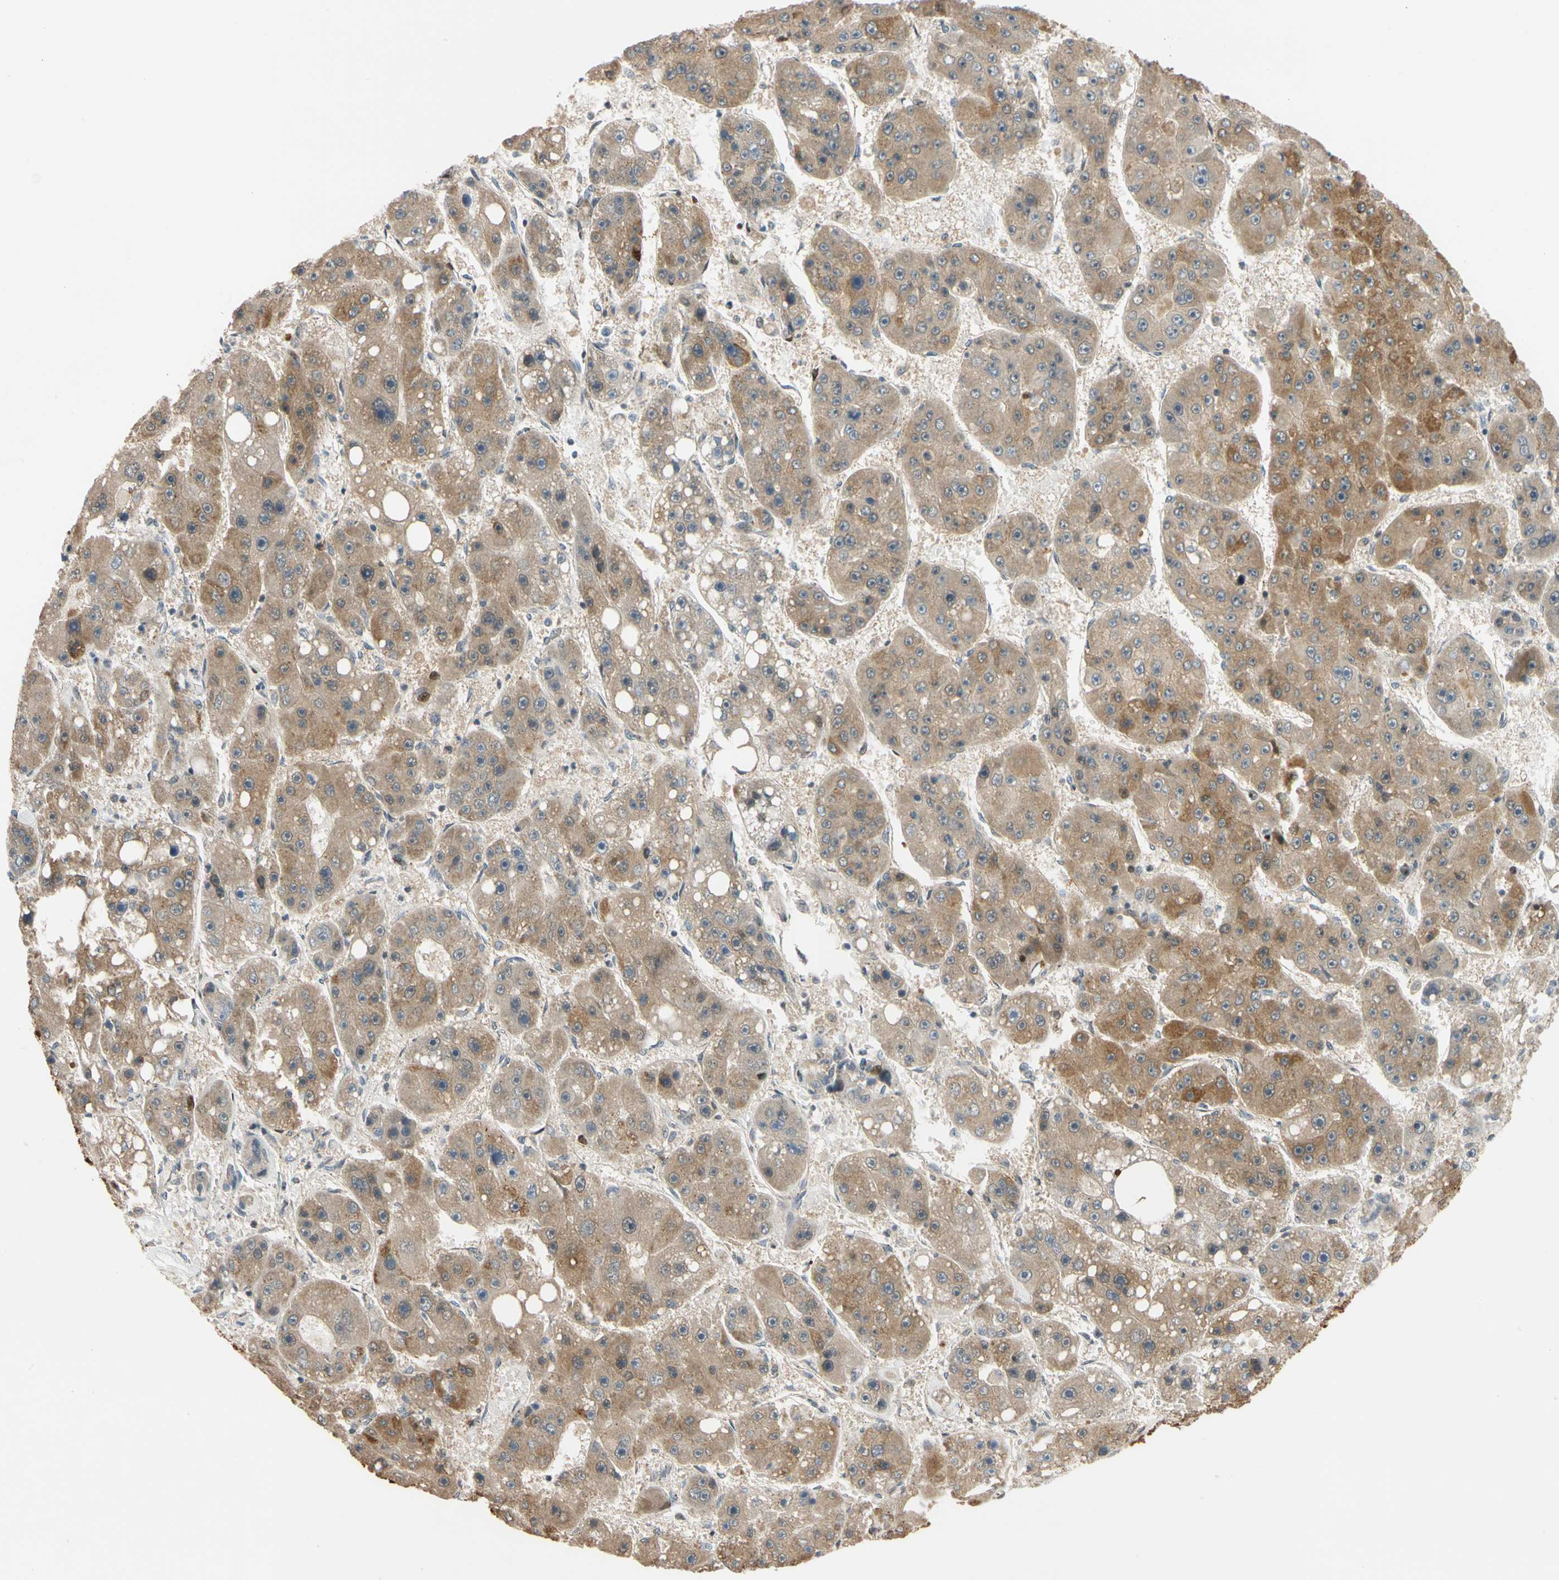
{"staining": {"intensity": "moderate", "quantity": ">75%", "location": "cytoplasmic/membranous"}, "tissue": "liver cancer", "cell_type": "Tumor cells", "image_type": "cancer", "snomed": [{"axis": "morphology", "description": "Carcinoma, Hepatocellular, NOS"}, {"axis": "topography", "description": "Liver"}], "caption": "Moderate cytoplasmic/membranous staining for a protein is present in approximately >75% of tumor cells of liver hepatocellular carcinoma using IHC.", "gene": "IP6K2", "patient": {"sex": "female", "age": 61}}